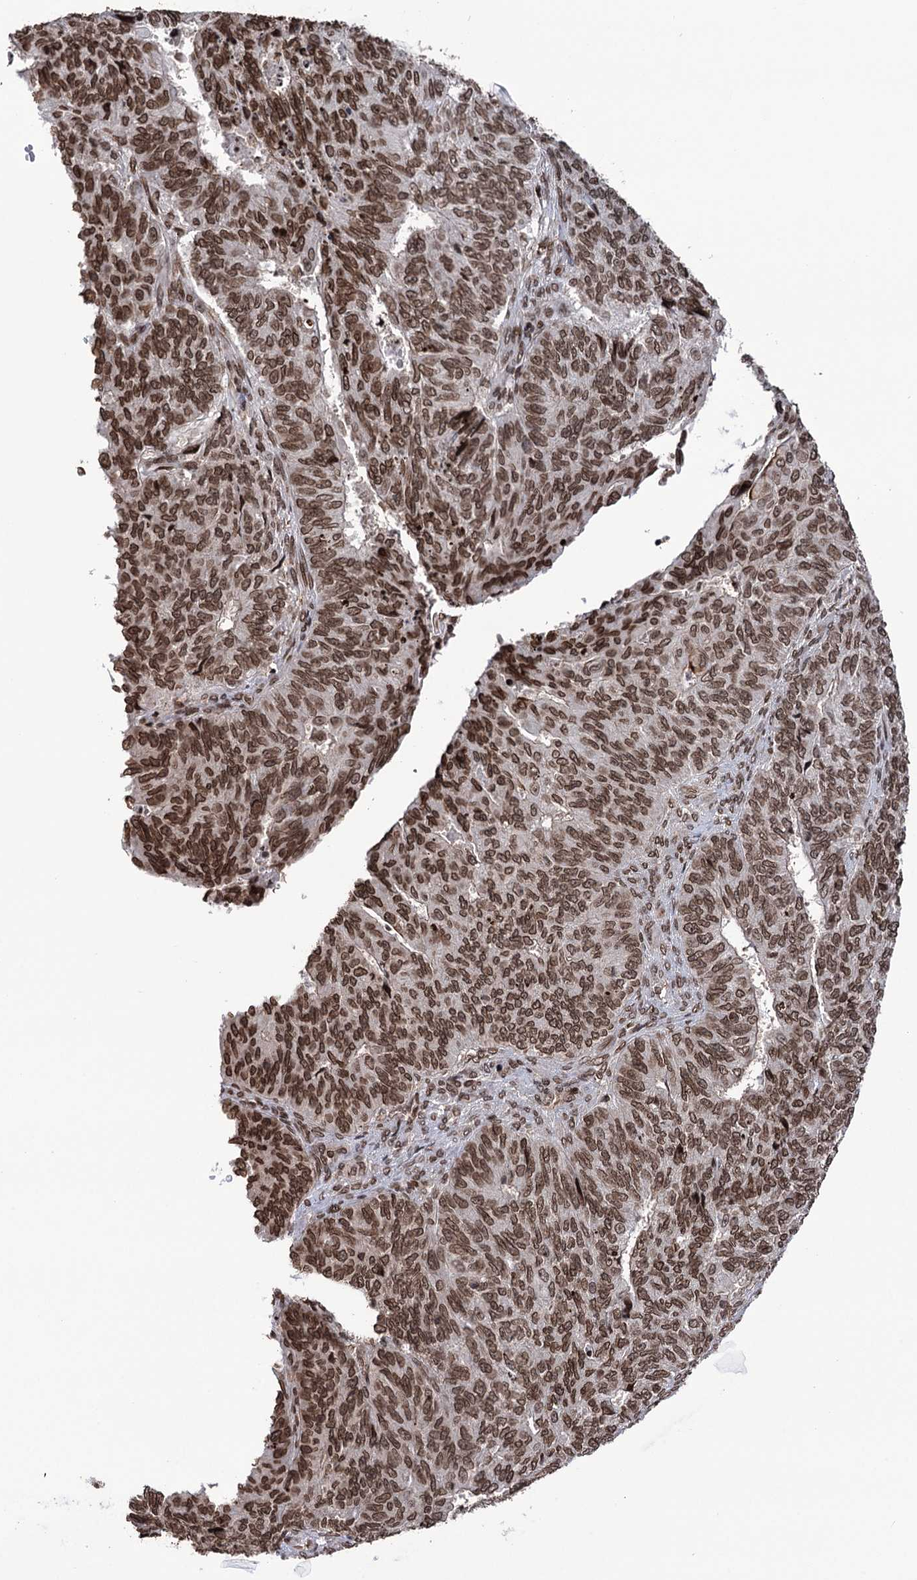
{"staining": {"intensity": "moderate", "quantity": ">75%", "location": "nuclear"}, "tissue": "endometrial cancer", "cell_type": "Tumor cells", "image_type": "cancer", "snomed": [{"axis": "morphology", "description": "Adenocarcinoma, NOS"}, {"axis": "topography", "description": "Endometrium"}], "caption": "Immunohistochemical staining of human endometrial cancer (adenocarcinoma) displays medium levels of moderate nuclear positivity in approximately >75% of tumor cells. (Brightfield microscopy of DAB IHC at high magnification).", "gene": "CCDC77", "patient": {"sex": "female", "age": 32}}